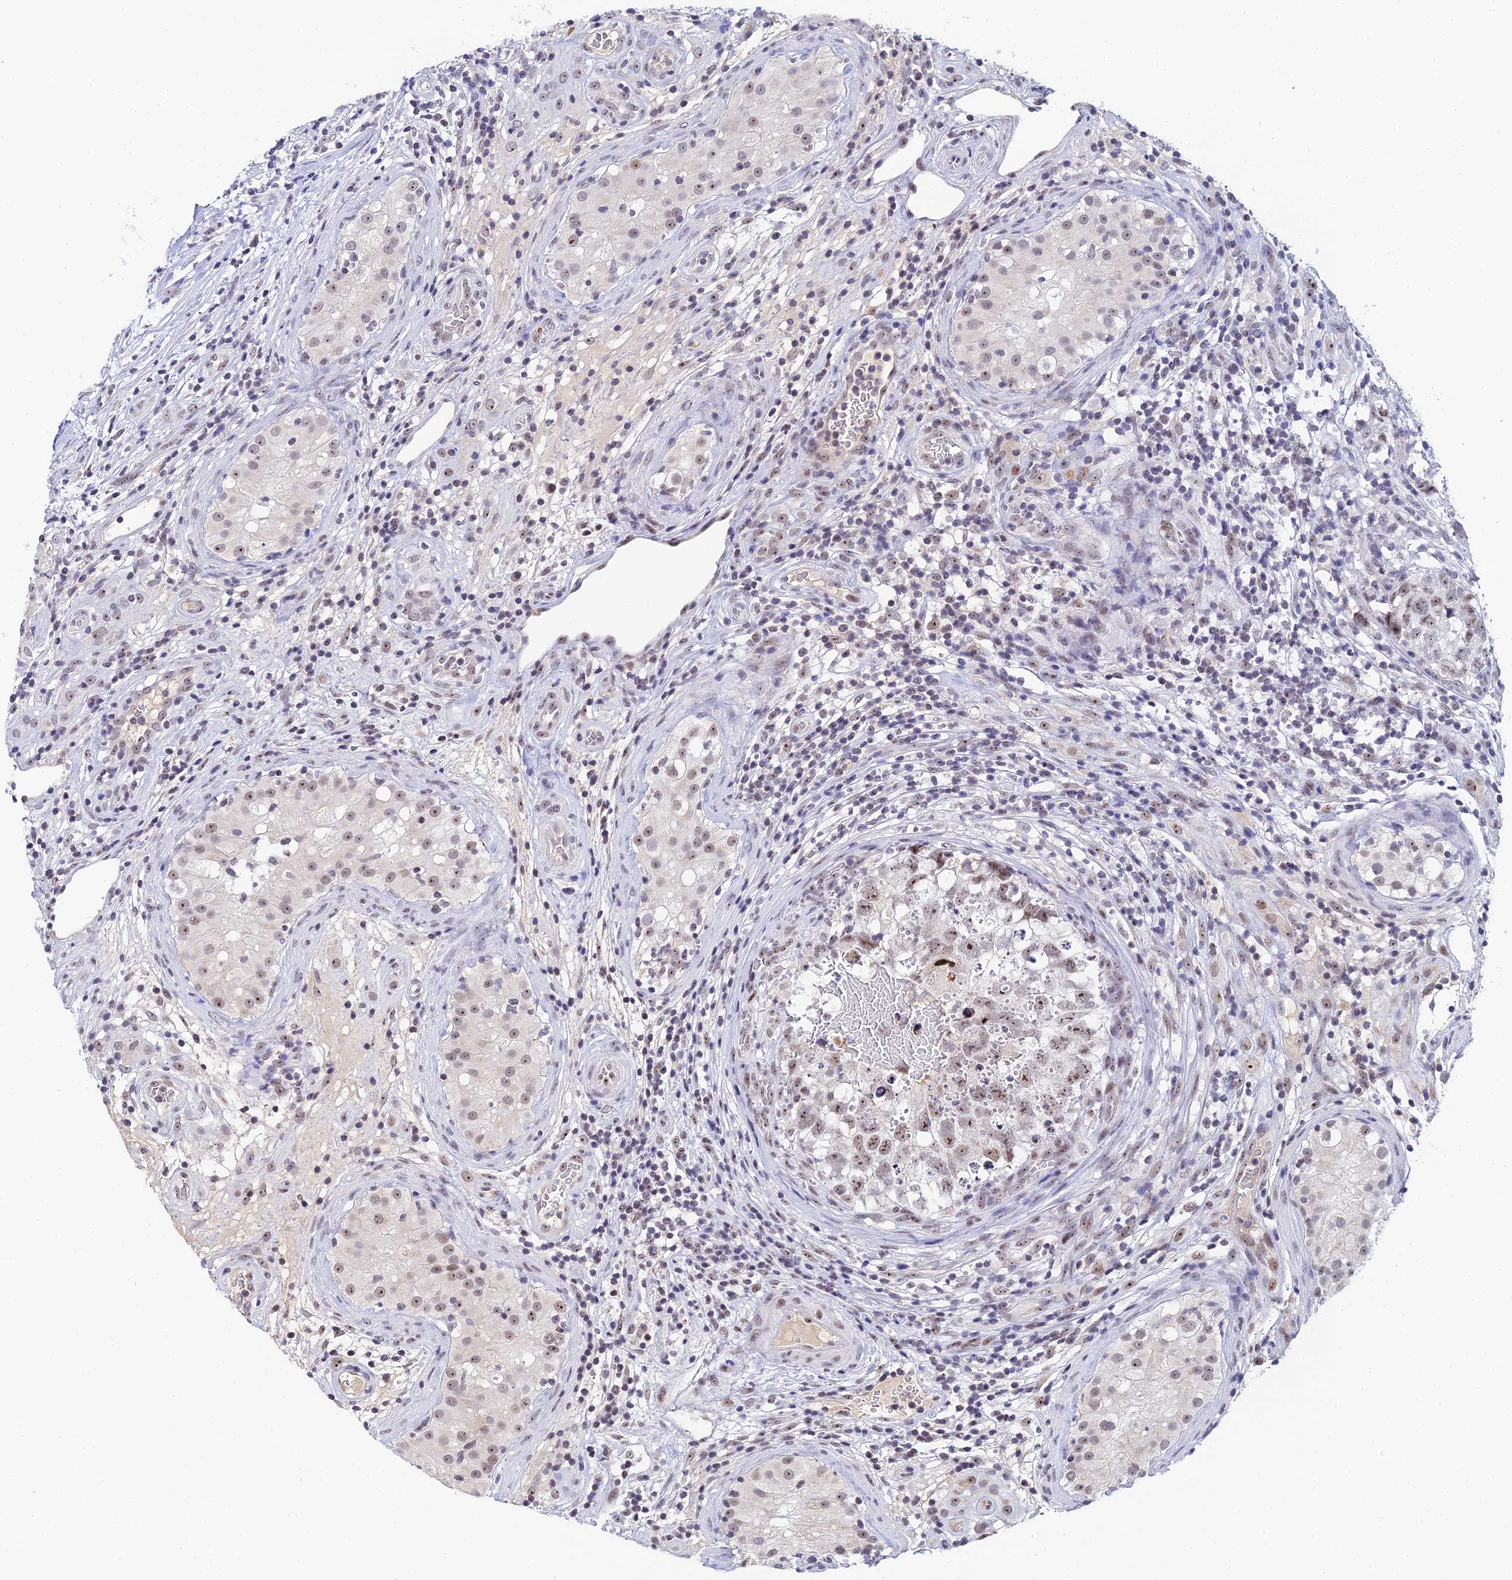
{"staining": {"intensity": "weak", "quantity": "25%-75%", "location": "cytoplasmic/membranous,nuclear"}, "tissue": "testis cancer", "cell_type": "Tumor cells", "image_type": "cancer", "snomed": [{"axis": "morphology", "description": "Seminoma, NOS"}, {"axis": "morphology", "description": "Carcinoma, Embryonal, NOS"}, {"axis": "topography", "description": "Testis"}], "caption": "Human testis cancer stained with a protein marker reveals weak staining in tumor cells.", "gene": "PLPP4", "patient": {"sex": "male", "age": 29}}